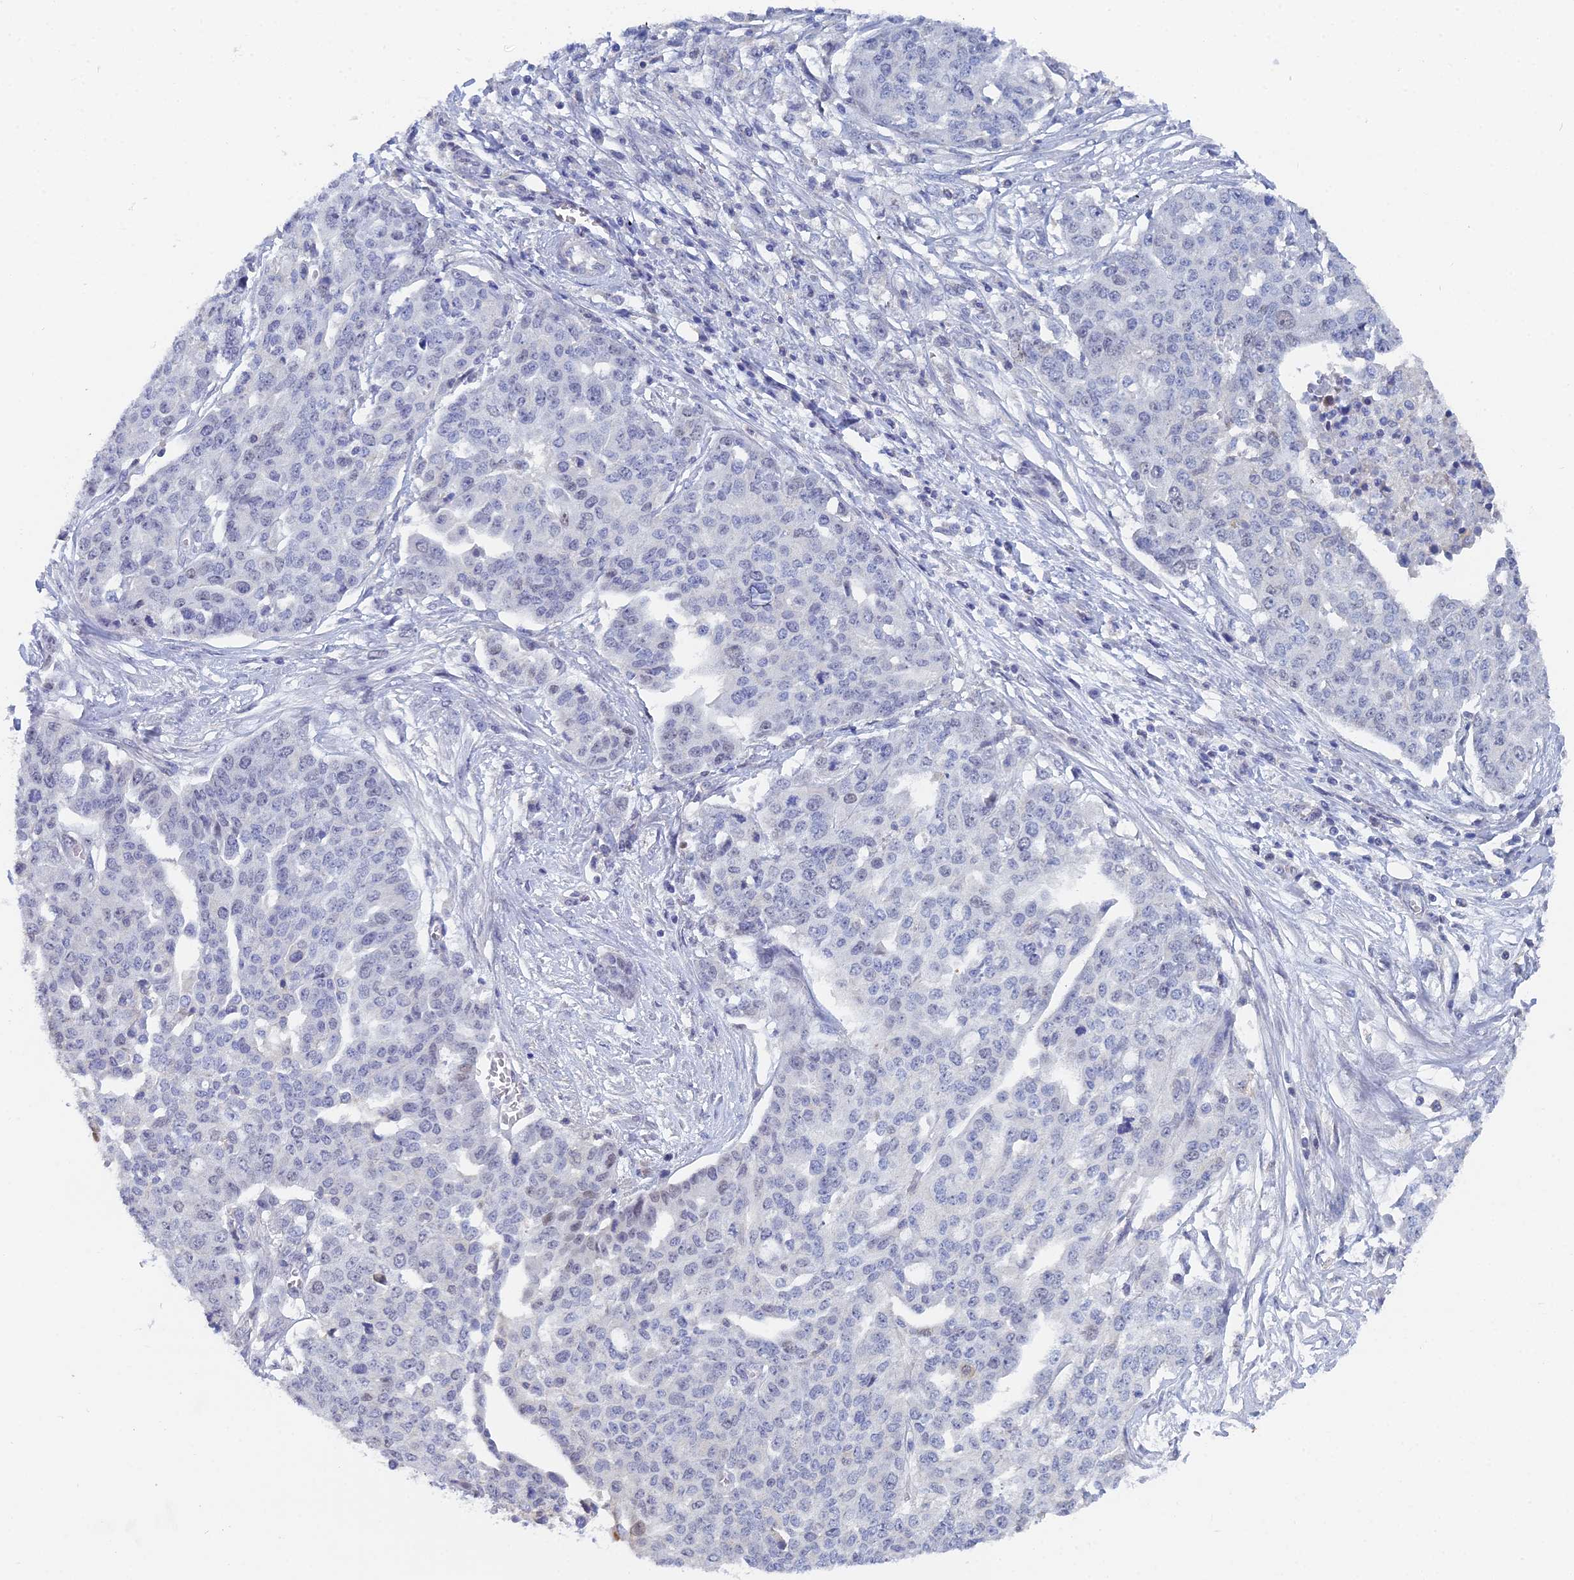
{"staining": {"intensity": "negative", "quantity": "none", "location": "none"}, "tissue": "ovarian cancer", "cell_type": "Tumor cells", "image_type": "cancer", "snomed": [{"axis": "morphology", "description": "Cystadenocarcinoma, serous, NOS"}, {"axis": "topography", "description": "Soft tissue"}, {"axis": "topography", "description": "Ovary"}], "caption": "The immunohistochemistry (IHC) micrograph has no significant expression in tumor cells of ovarian cancer tissue.", "gene": "MCM2", "patient": {"sex": "female", "age": 57}}